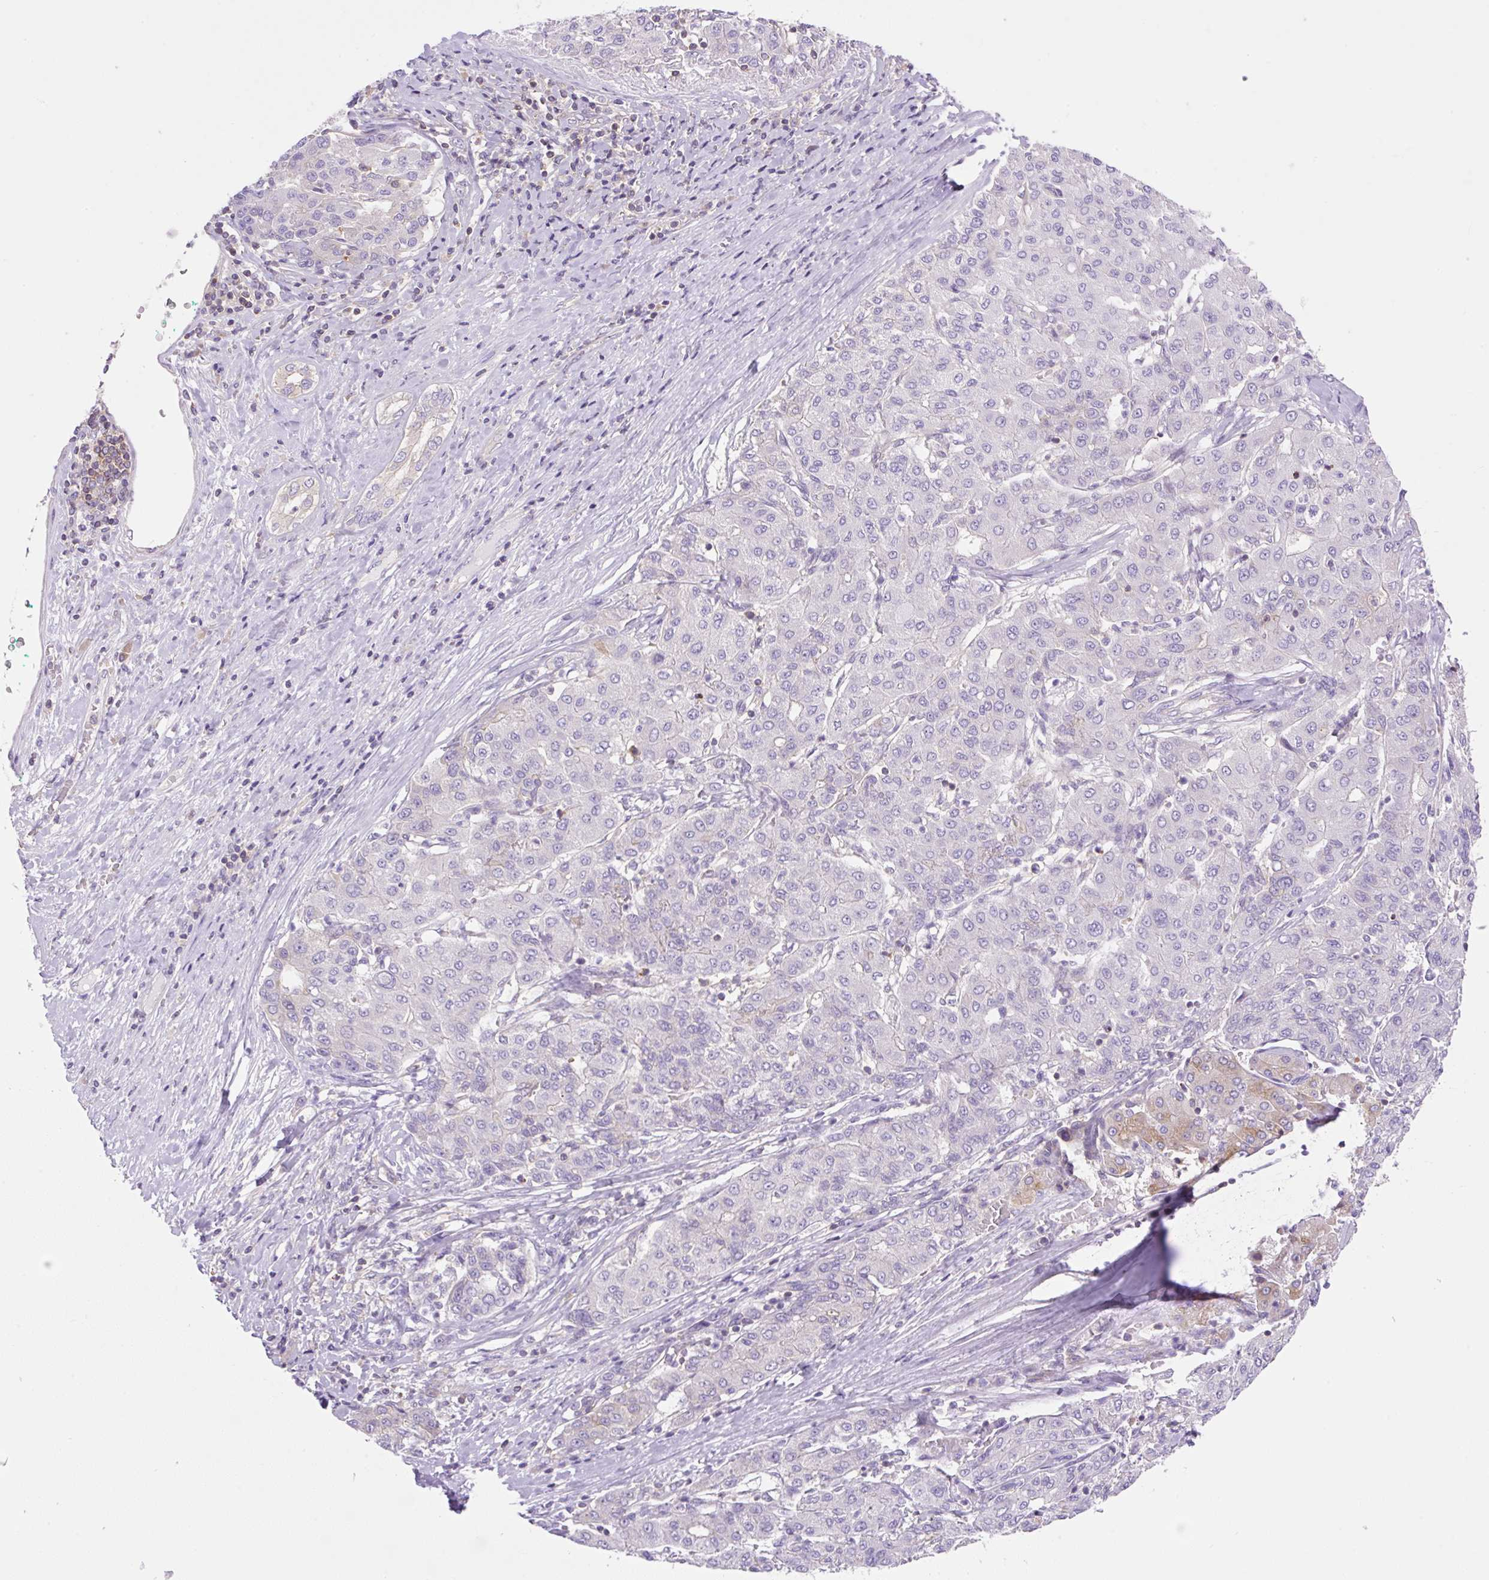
{"staining": {"intensity": "negative", "quantity": "none", "location": "none"}, "tissue": "liver cancer", "cell_type": "Tumor cells", "image_type": "cancer", "snomed": [{"axis": "morphology", "description": "Carcinoma, Hepatocellular, NOS"}, {"axis": "topography", "description": "Liver"}], "caption": "Immunohistochemistry (IHC) micrograph of neoplastic tissue: liver hepatocellular carcinoma stained with DAB (3,3'-diaminobenzidine) displays no significant protein staining in tumor cells.", "gene": "DNM2", "patient": {"sex": "male", "age": 65}}